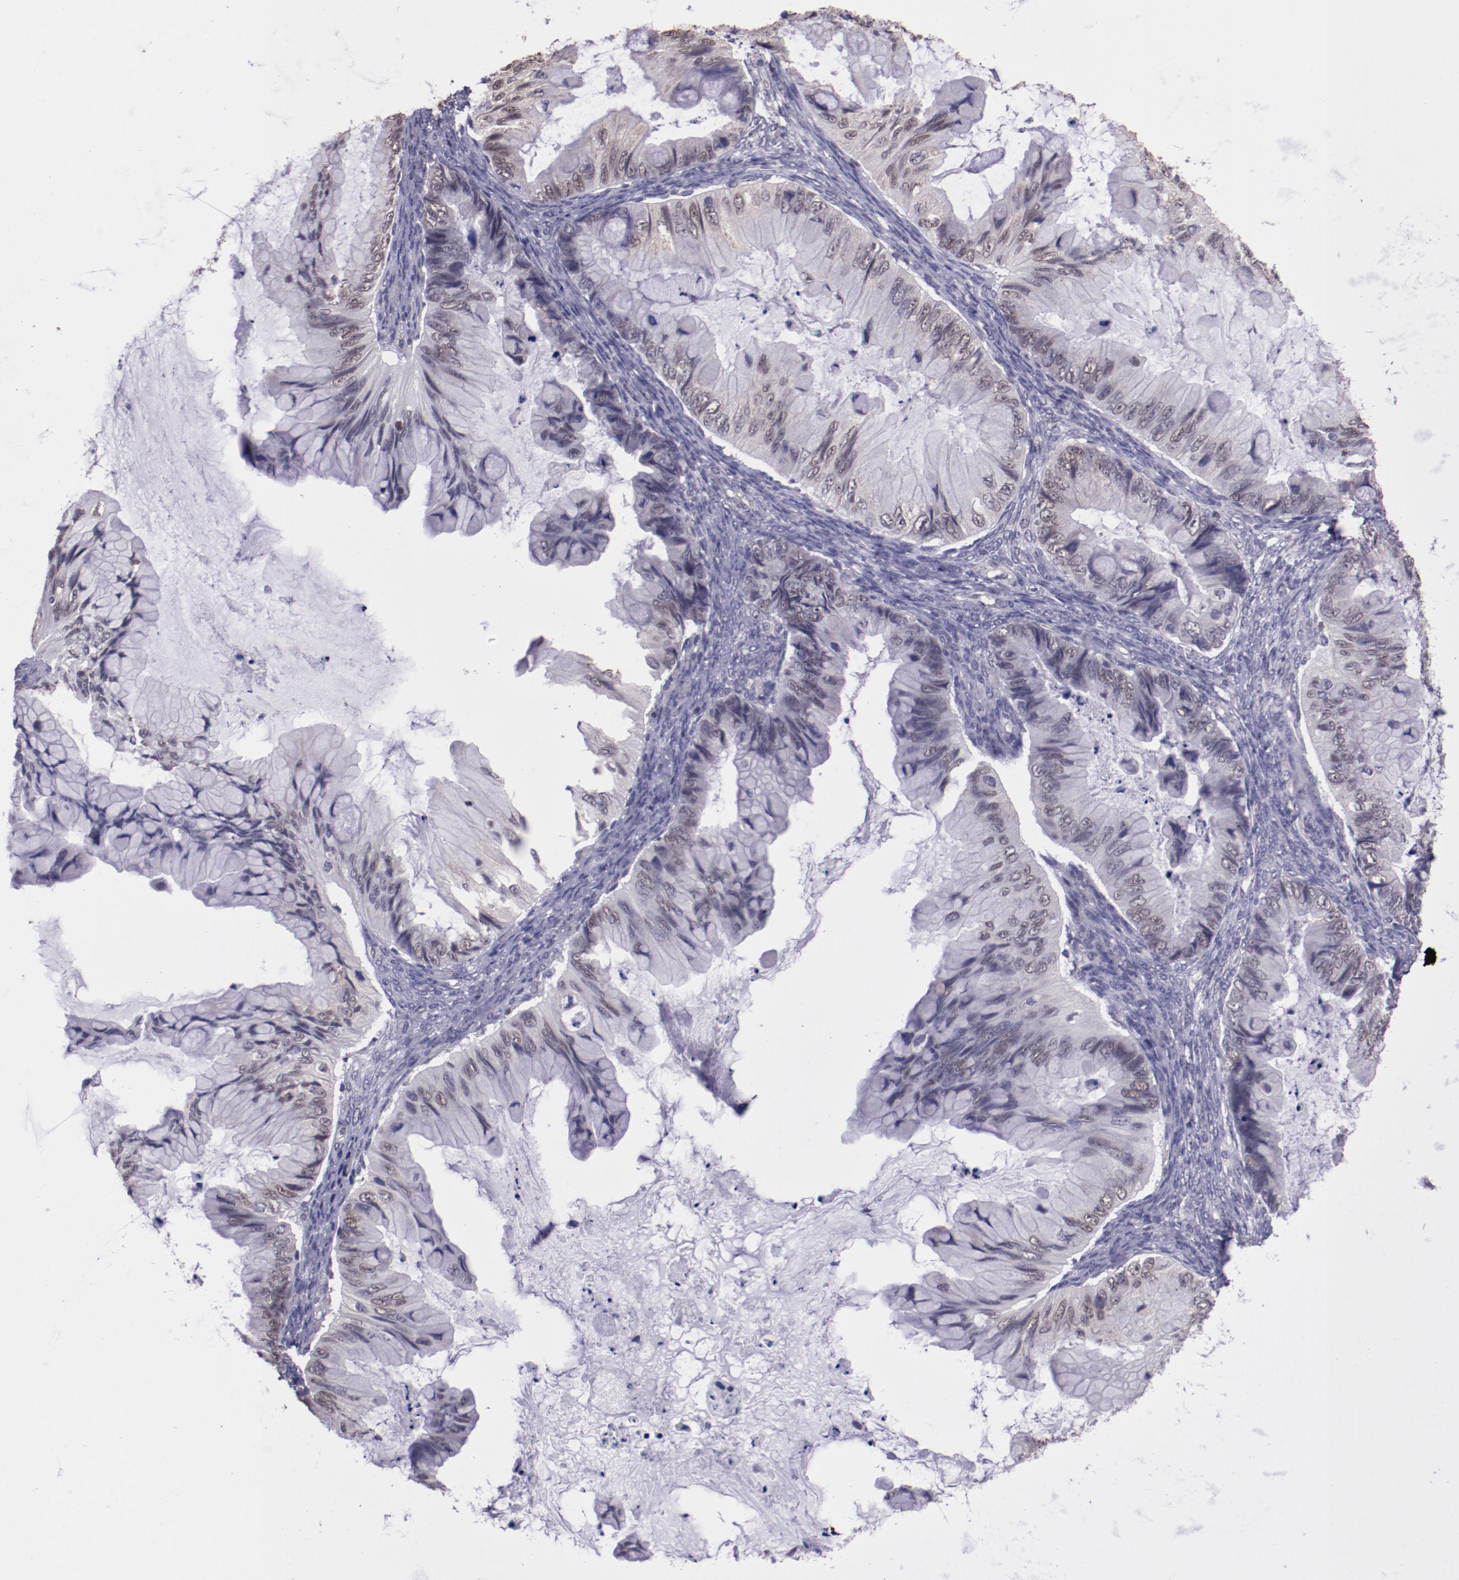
{"staining": {"intensity": "weak", "quantity": "<25%", "location": "nuclear"}, "tissue": "ovarian cancer", "cell_type": "Tumor cells", "image_type": "cancer", "snomed": [{"axis": "morphology", "description": "Cystadenocarcinoma, mucinous, NOS"}, {"axis": "topography", "description": "Ovary"}], "caption": "An immunohistochemistry (IHC) histopathology image of ovarian mucinous cystadenocarcinoma is shown. There is no staining in tumor cells of ovarian mucinous cystadenocarcinoma.", "gene": "ELF1", "patient": {"sex": "female", "age": 36}}